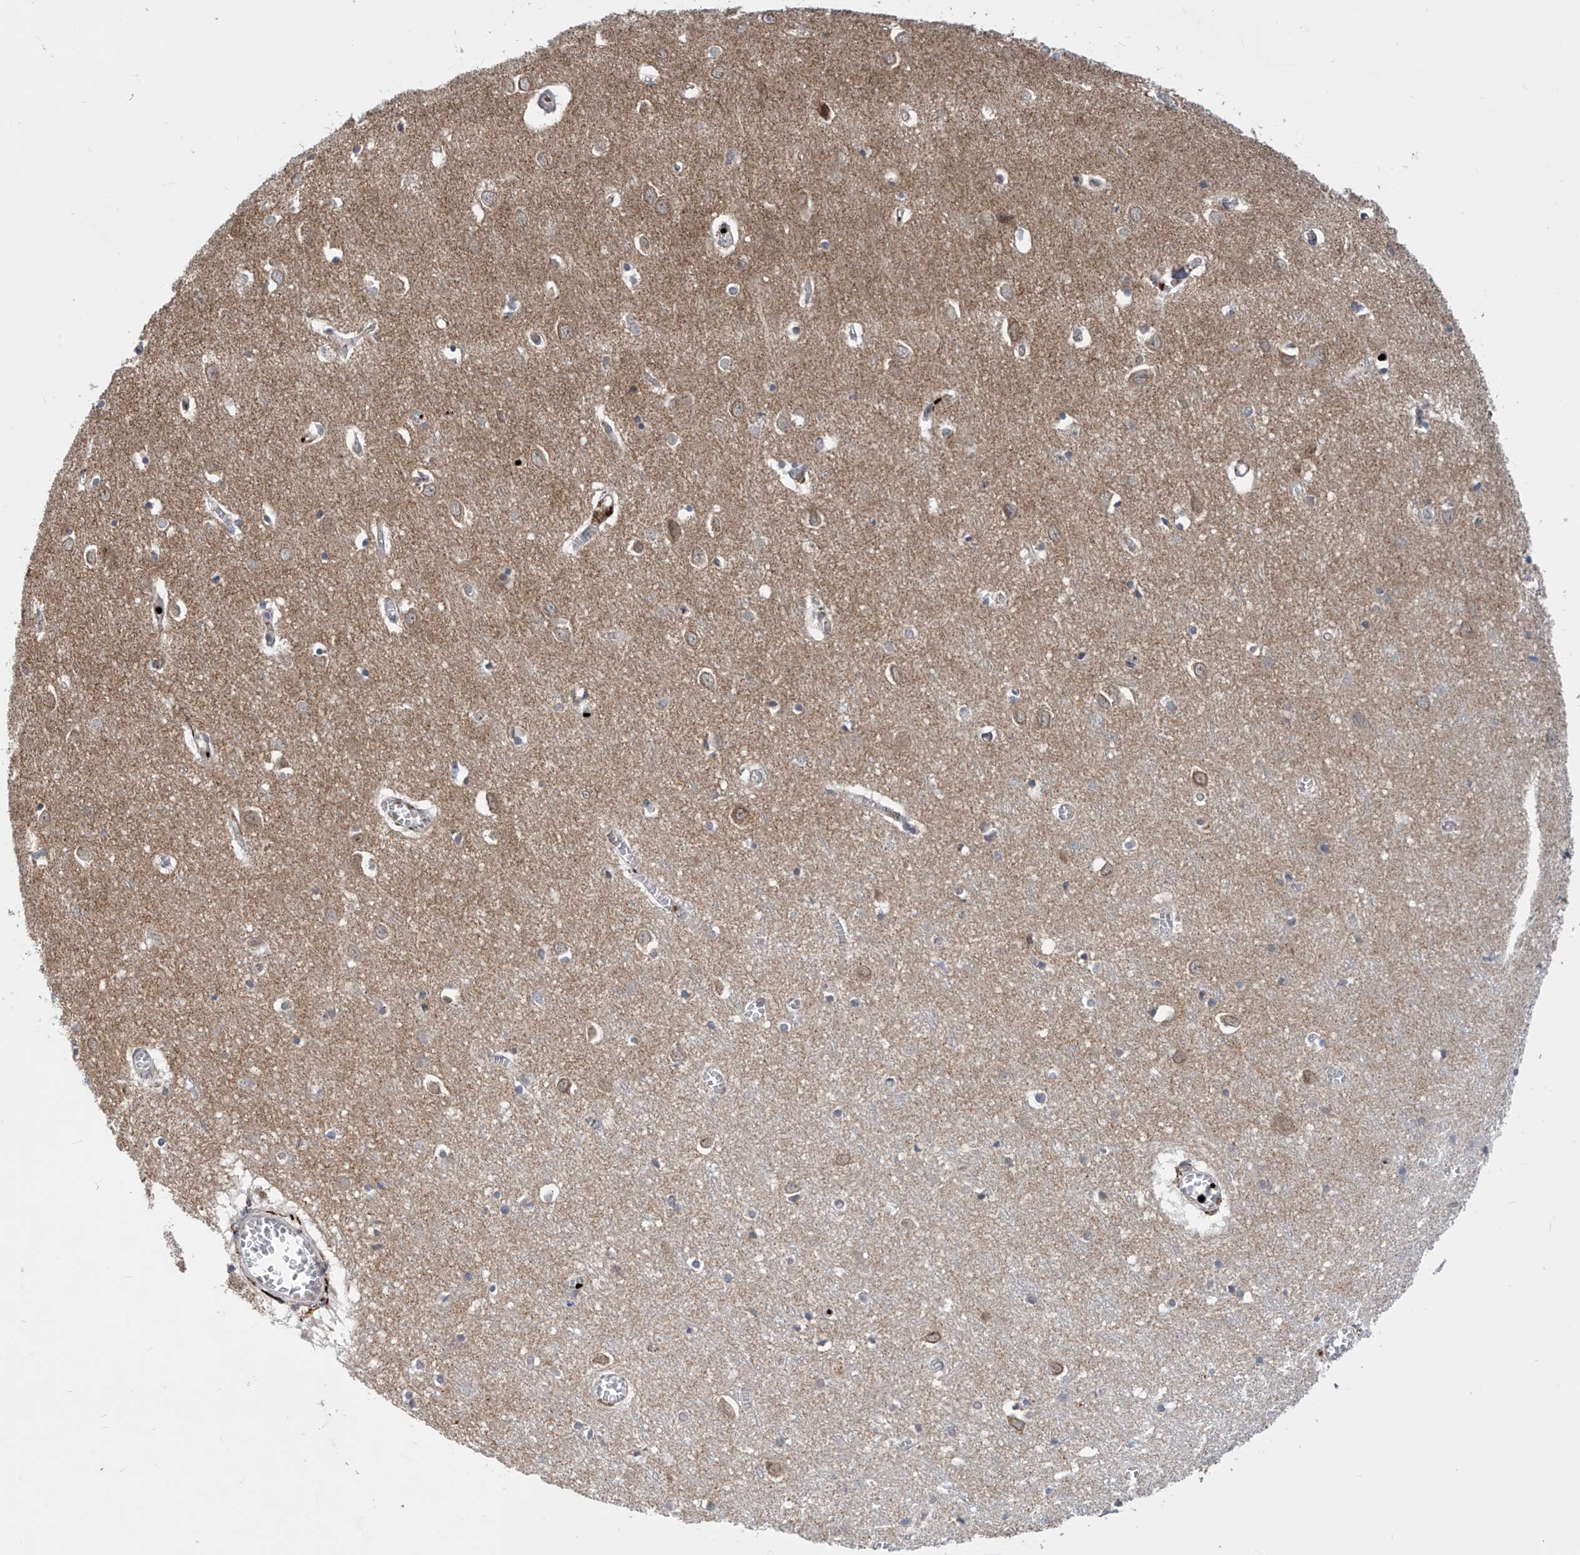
{"staining": {"intensity": "moderate", "quantity": "25%-75%", "location": "cytoplasmic/membranous"}, "tissue": "cerebral cortex", "cell_type": "Endothelial cells", "image_type": "normal", "snomed": [{"axis": "morphology", "description": "Normal tissue, NOS"}, {"axis": "topography", "description": "Cerebral cortex"}], "caption": "Immunohistochemistry of benign human cerebral cortex displays medium levels of moderate cytoplasmic/membranous expression in about 25%-75% of endothelial cells.", "gene": "LAGE3", "patient": {"sex": "female", "age": 64}}